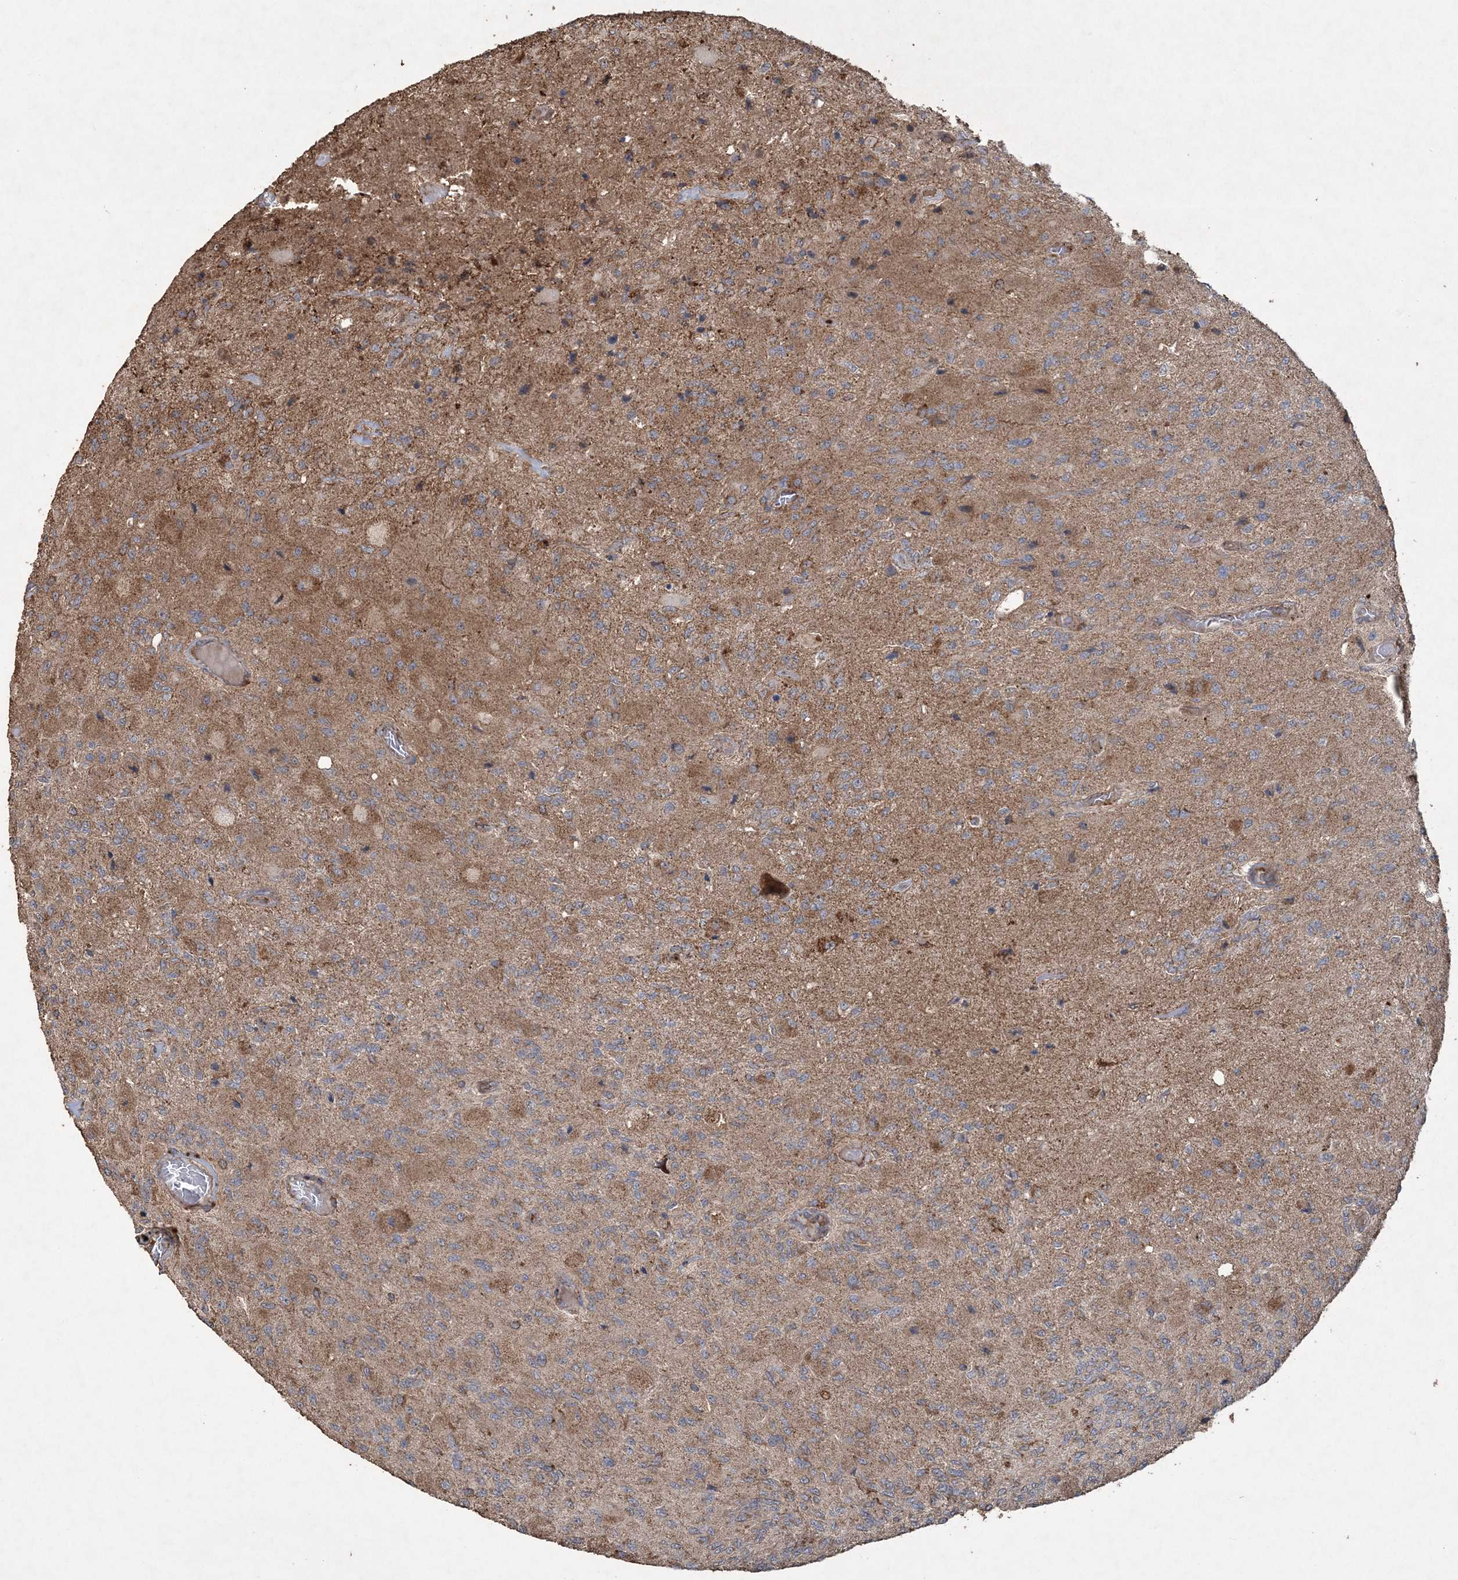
{"staining": {"intensity": "negative", "quantity": "none", "location": "none"}, "tissue": "glioma", "cell_type": "Tumor cells", "image_type": "cancer", "snomed": [{"axis": "morphology", "description": "Normal tissue, NOS"}, {"axis": "morphology", "description": "Glioma, malignant, High grade"}, {"axis": "topography", "description": "Cerebral cortex"}], "caption": "There is no significant expression in tumor cells of glioma.", "gene": "TTC7A", "patient": {"sex": "male", "age": 77}}